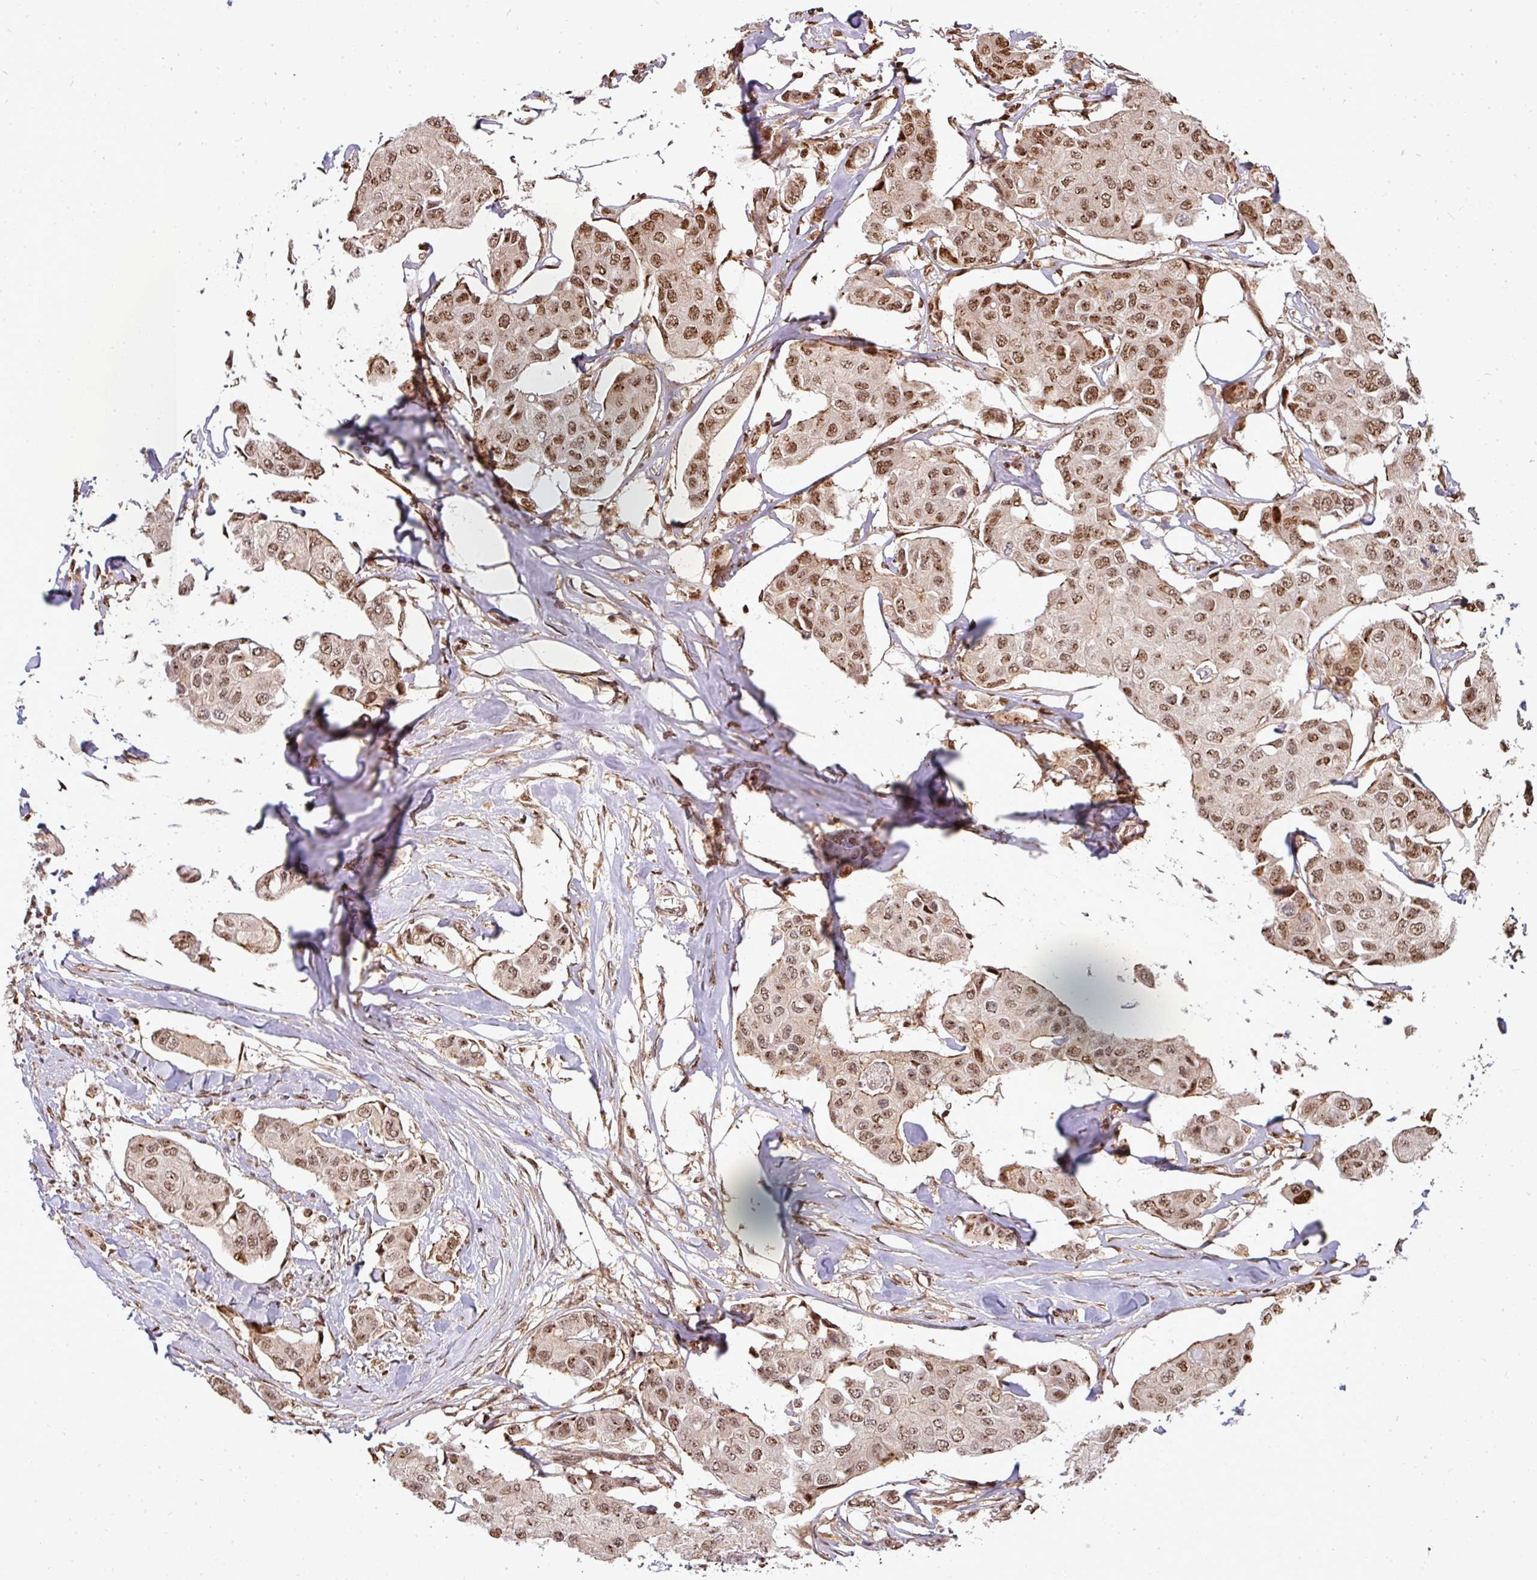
{"staining": {"intensity": "moderate", "quantity": ">75%", "location": "nuclear"}, "tissue": "breast cancer", "cell_type": "Tumor cells", "image_type": "cancer", "snomed": [{"axis": "morphology", "description": "Duct carcinoma"}, {"axis": "topography", "description": "Breast"}, {"axis": "topography", "description": "Lymph node"}], "caption": "Immunohistochemistry of human breast infiltrating ductal carcinoma exhibits medium levels of moderate nuclear positivity in about >75% of tumor cells.", "gene": "PATZ1", "patient": {"sex": "female", "age": 80}}